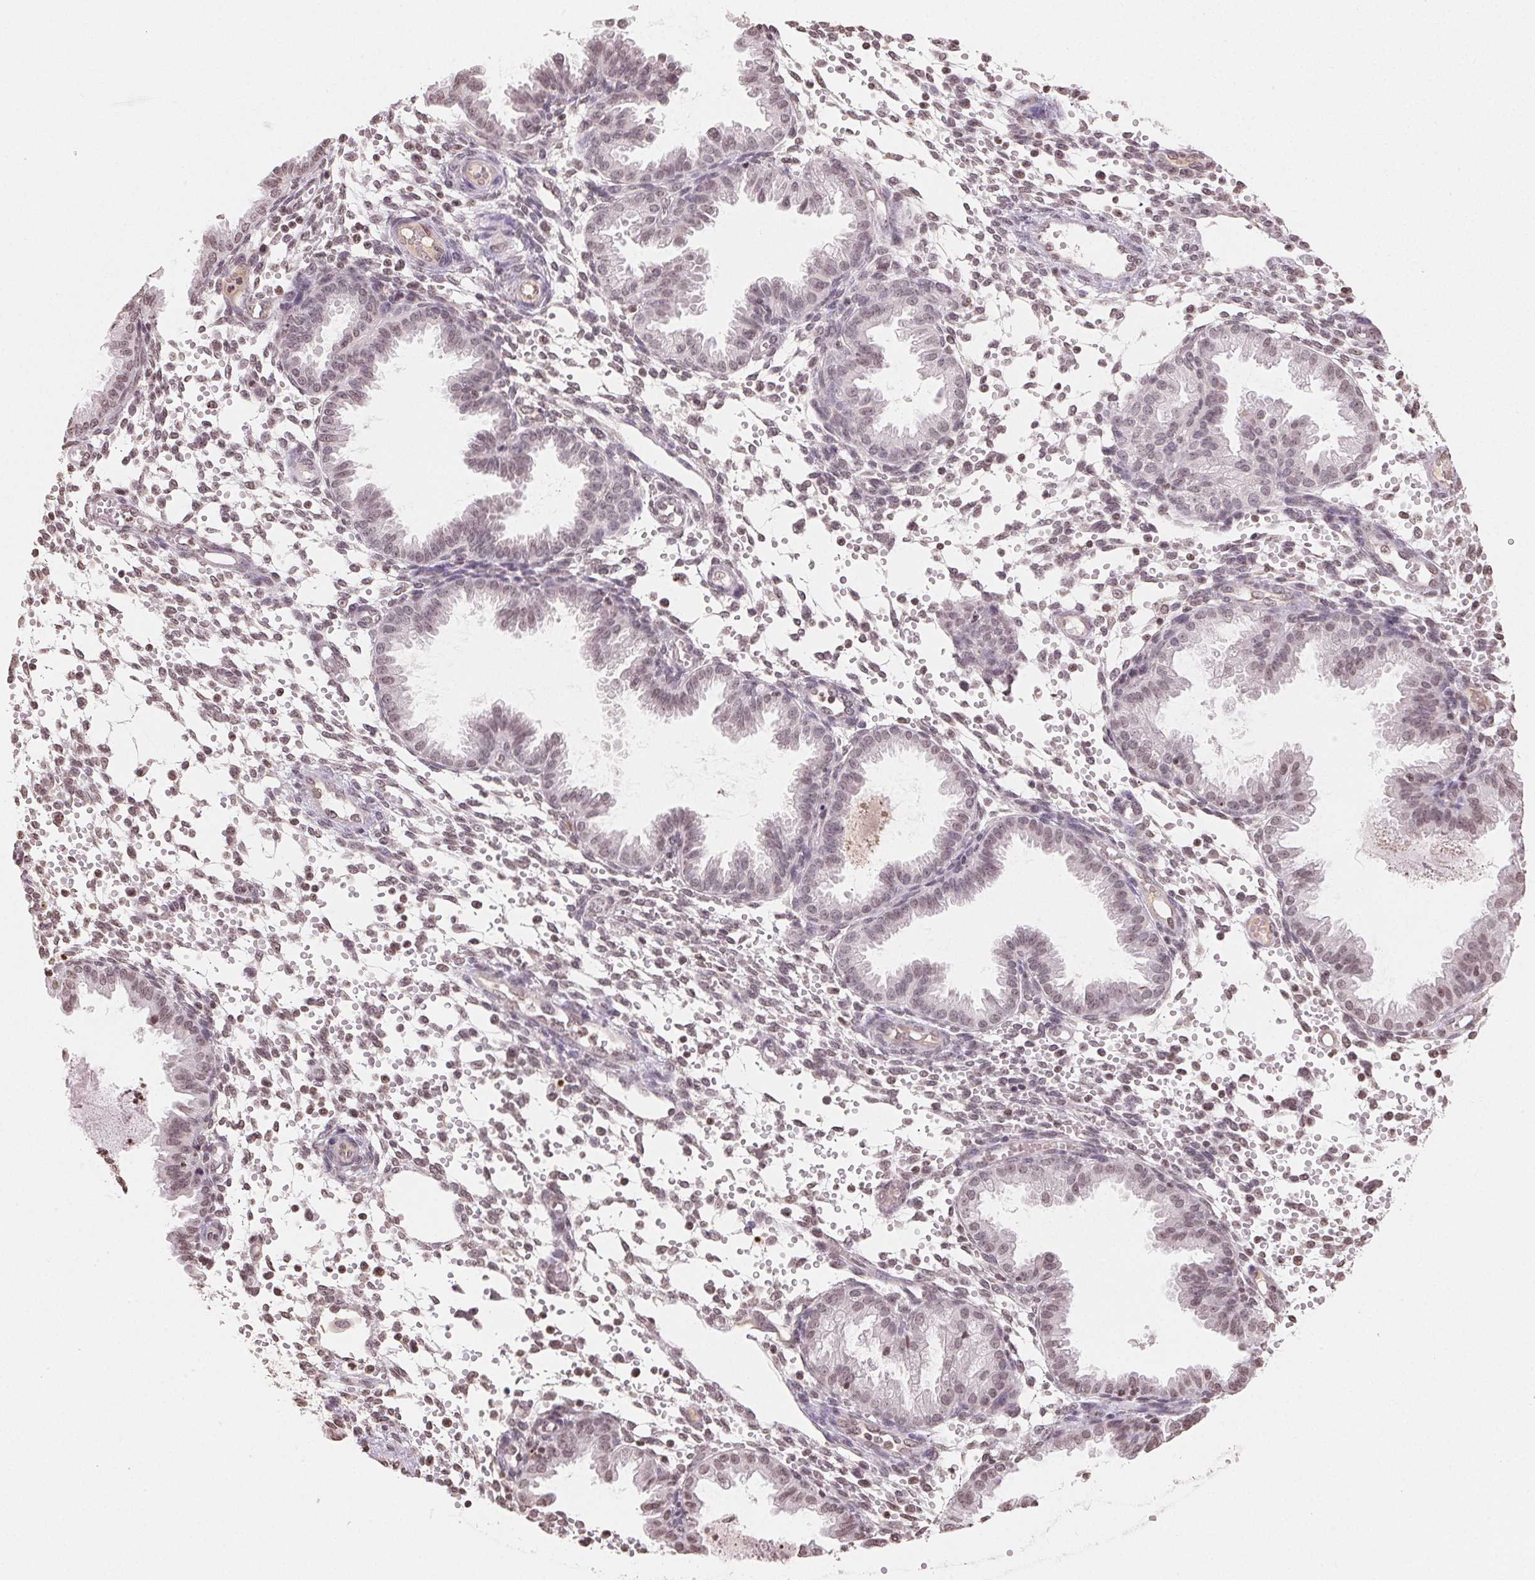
{"staining": {"intensity": "weak", "quantity": "25%-75%", "location": "nuclear"}, "tissue": "endometrium", "cell_type": "Cells in endometrial stroma", "image_type": "normal", "snomed": [{"axis": "morphology", "description": "Normal tissue, NOS"}, {"axis": "topography", "description": "Endometrium"}], "caption": "High-magnification brightfield microscopy of benign endometrium stained with DAB (3,3'-diaminobenzidine) (brown) and counterstained with hematoxylin (blue). cells in endometrial stroma exhibit weak nuclear expression is present in approximately25%-75% of cells. Using DAB (brown) and hematoxylin (blue) stains, captured at high magnification using brightfield microscopy.", "gene": "TBP", "patient": {"sex": "female", "age": 33}}